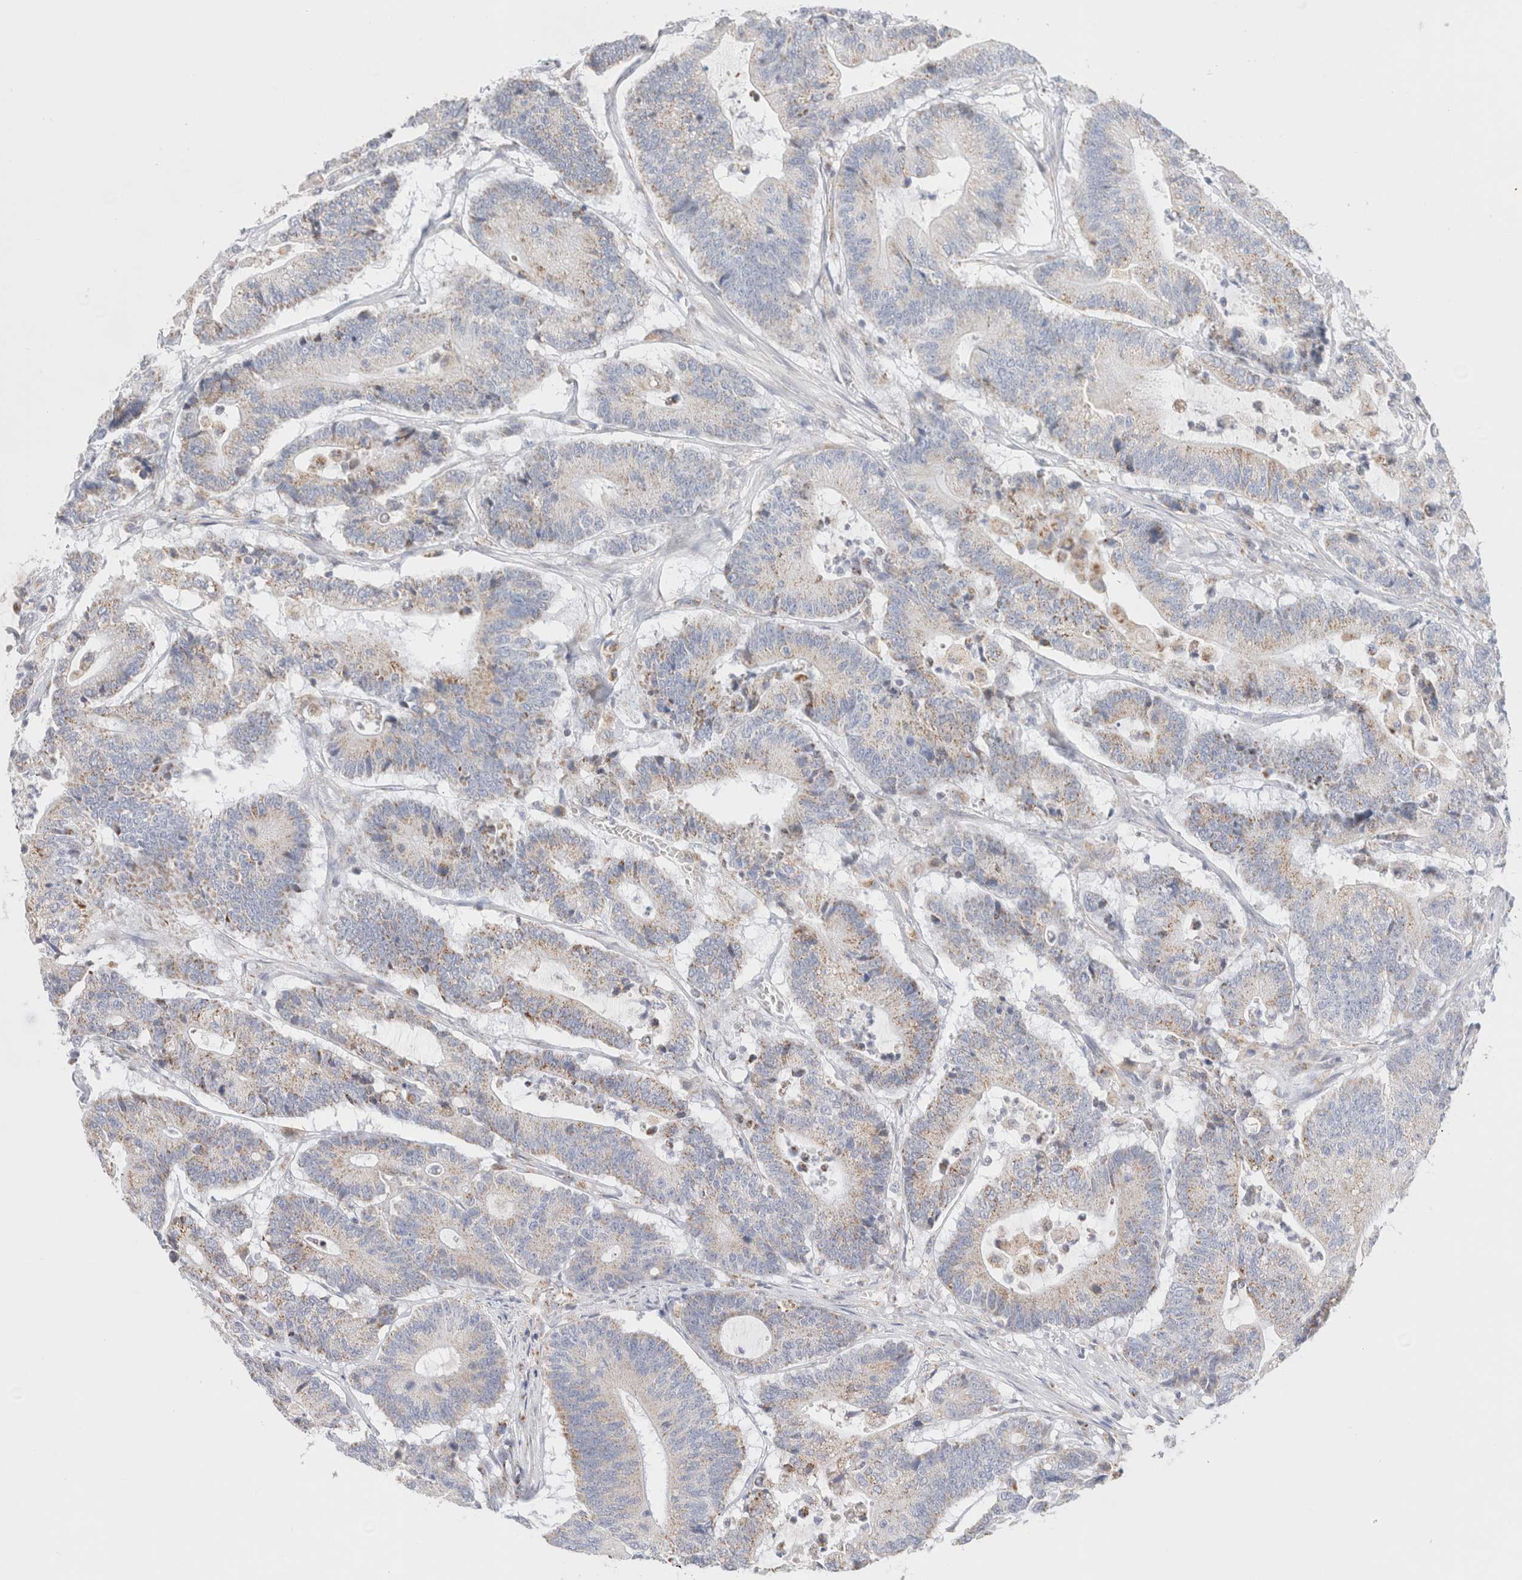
{"staining": {"intensity": "weak", "quantity": "<25%", "location": "cytoplasmic/membranous"}, "tissue": "colorectal cancer", "cell_type": "Tumor cells", "image_type": "cancer", "snomed": [{"axis": "morphology", "description": "Adenocarcinoma, NOS"}, {"axis": "topography", "description": "Colon"}], "caption": "IHC histopathology image of neoplastic tissue: human colorectal adenocarcinoma stained with DAB (3,3'-diaminobenzidine) demonstrates no significant protein positivity in tumor cells. (Immunohistochemistry (ihc), brightfield microscopy, high magnification).", "gene": "ATP6V1C1", "patient": {"sex": "female", "age": 84}}